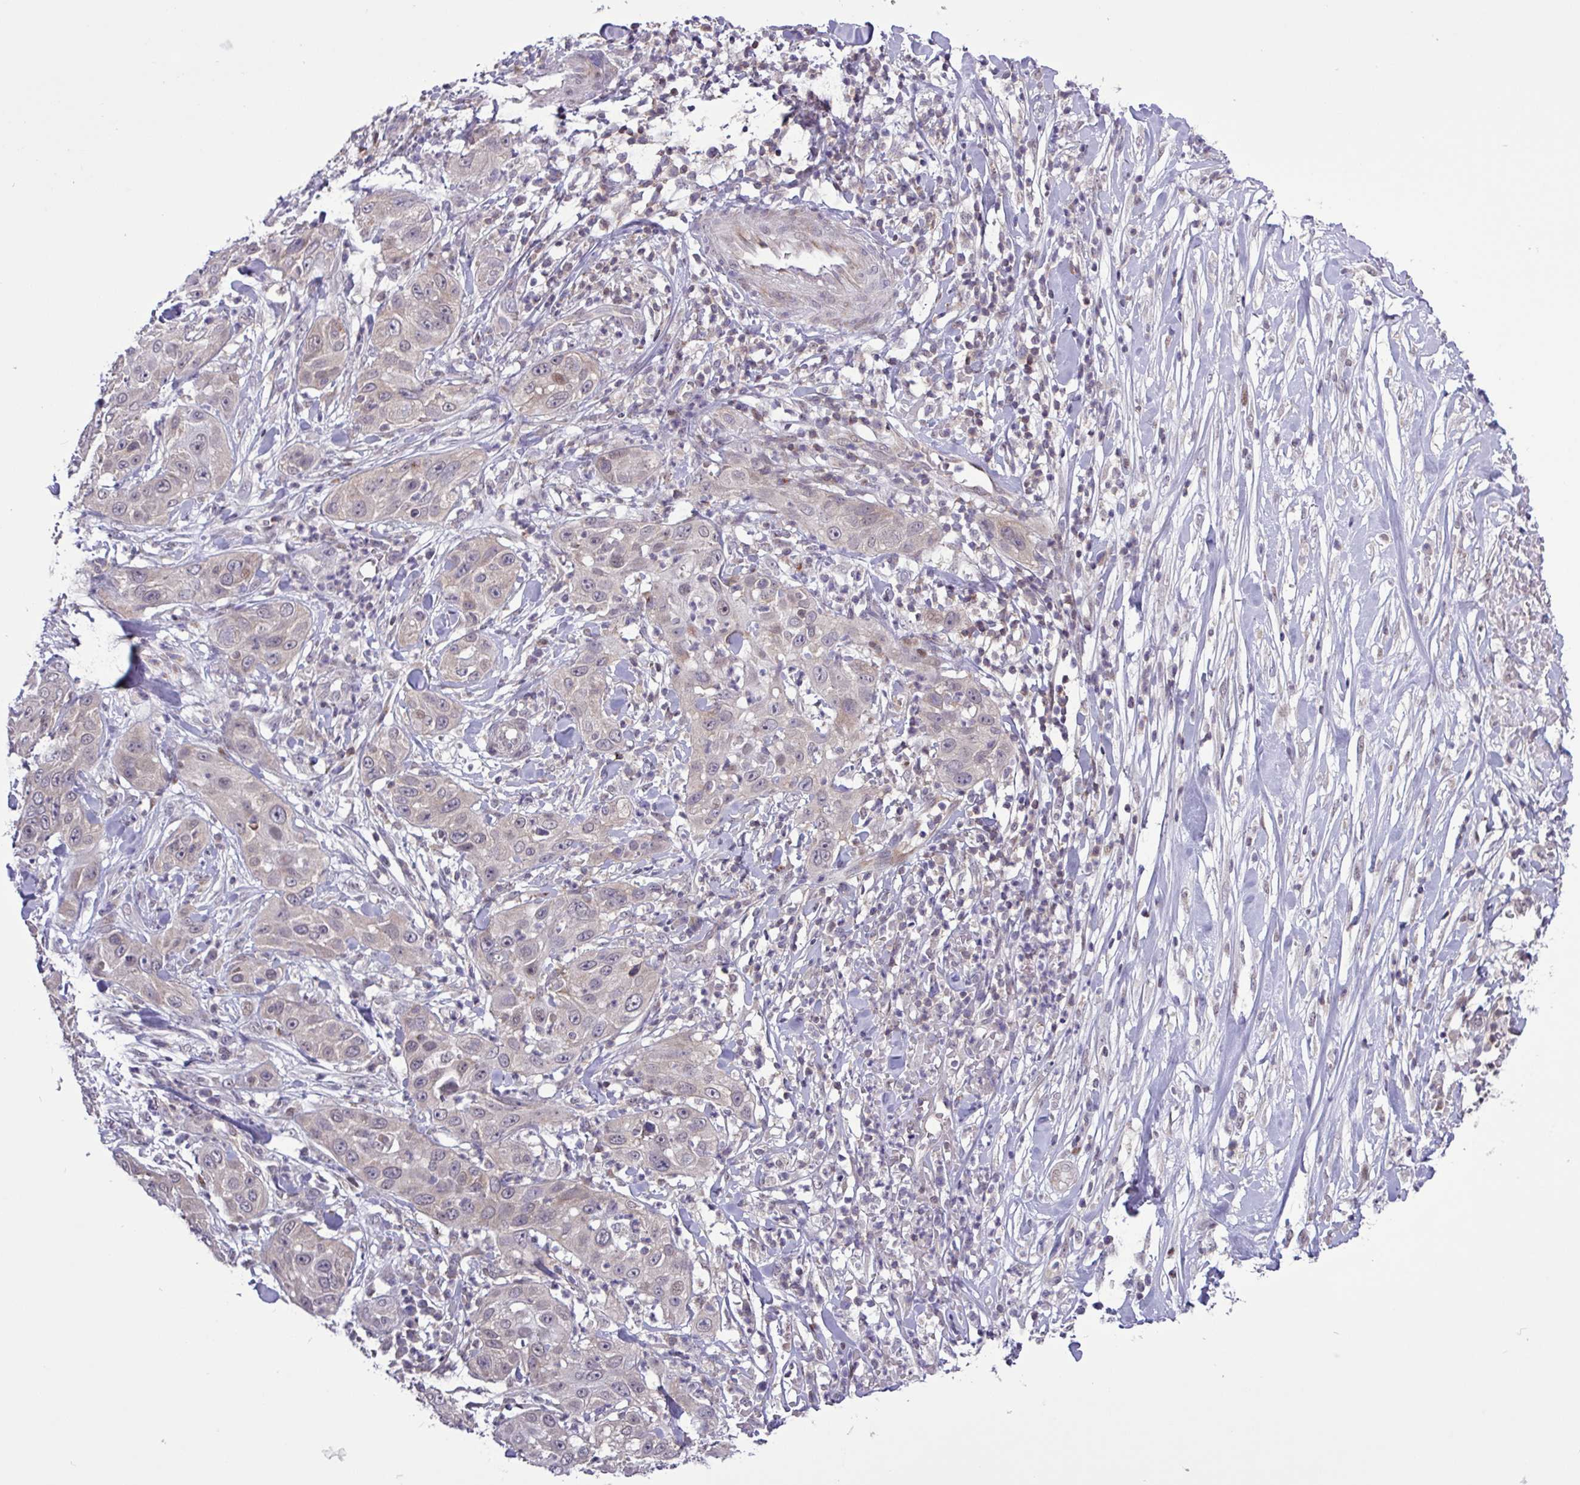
{"staining": {"intensity": "weak", "quantity": "<25%", "location": "cytoplasmic/membranous"}, "tissue": "skin cancer", "cell_type": "Tumor cells", "image_type": "cancer", "snomed": [{"axis": "morphology", "description": "Squamous cell carcinoma, NOS"}, {"axis": "topography", "description": "Skin"}], "caption": "Immunohistochemical staining of skin squamous cell carcinoma demonstrates no significant staining in tumor cells.", "gene": "RTL3", "patient": {"sex": "female", "age": 44}}